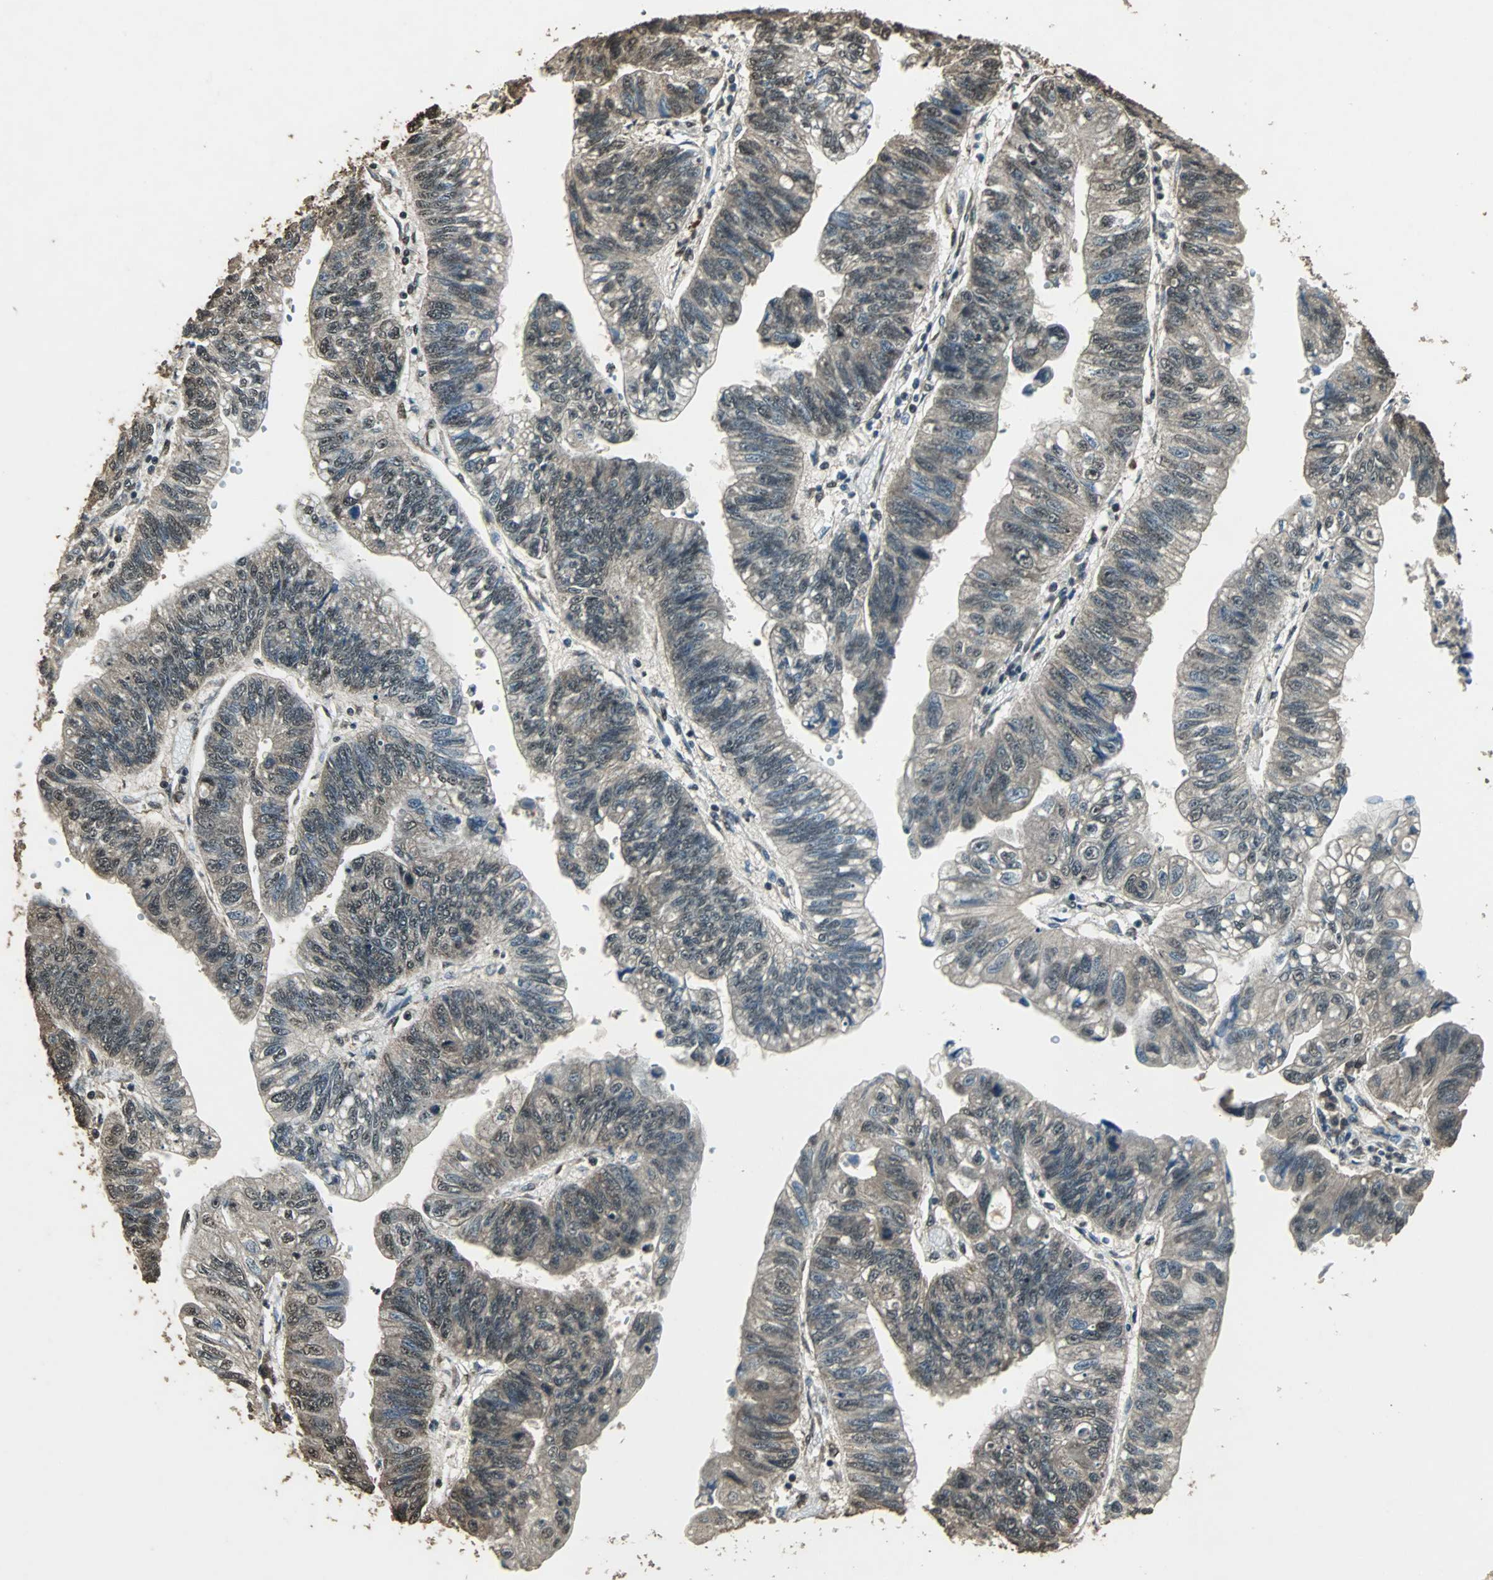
{"staining": {"intensity": "moderate", "quantity": "<25%", "location": "cytoplasmic/membranous,nuclear"}, "tissue": "stomach cancer", "cell_type": "Tumor cells", "image_type": "cancer", "snomed": [{"axis": "morphology", "description": "Adenocarcinoma, NOS"}, {"axis": "topography", "description": "Stomach"}], "caption": "The micrograph displays a brown stain indicating the presence of a protein in the cytoplasmic/membranous and nuclear of tumor cells in stomach cancer (adenocarcinoma).", "gene": "PPP1R13B", "patient": {"sex": "male", "age": 59}}